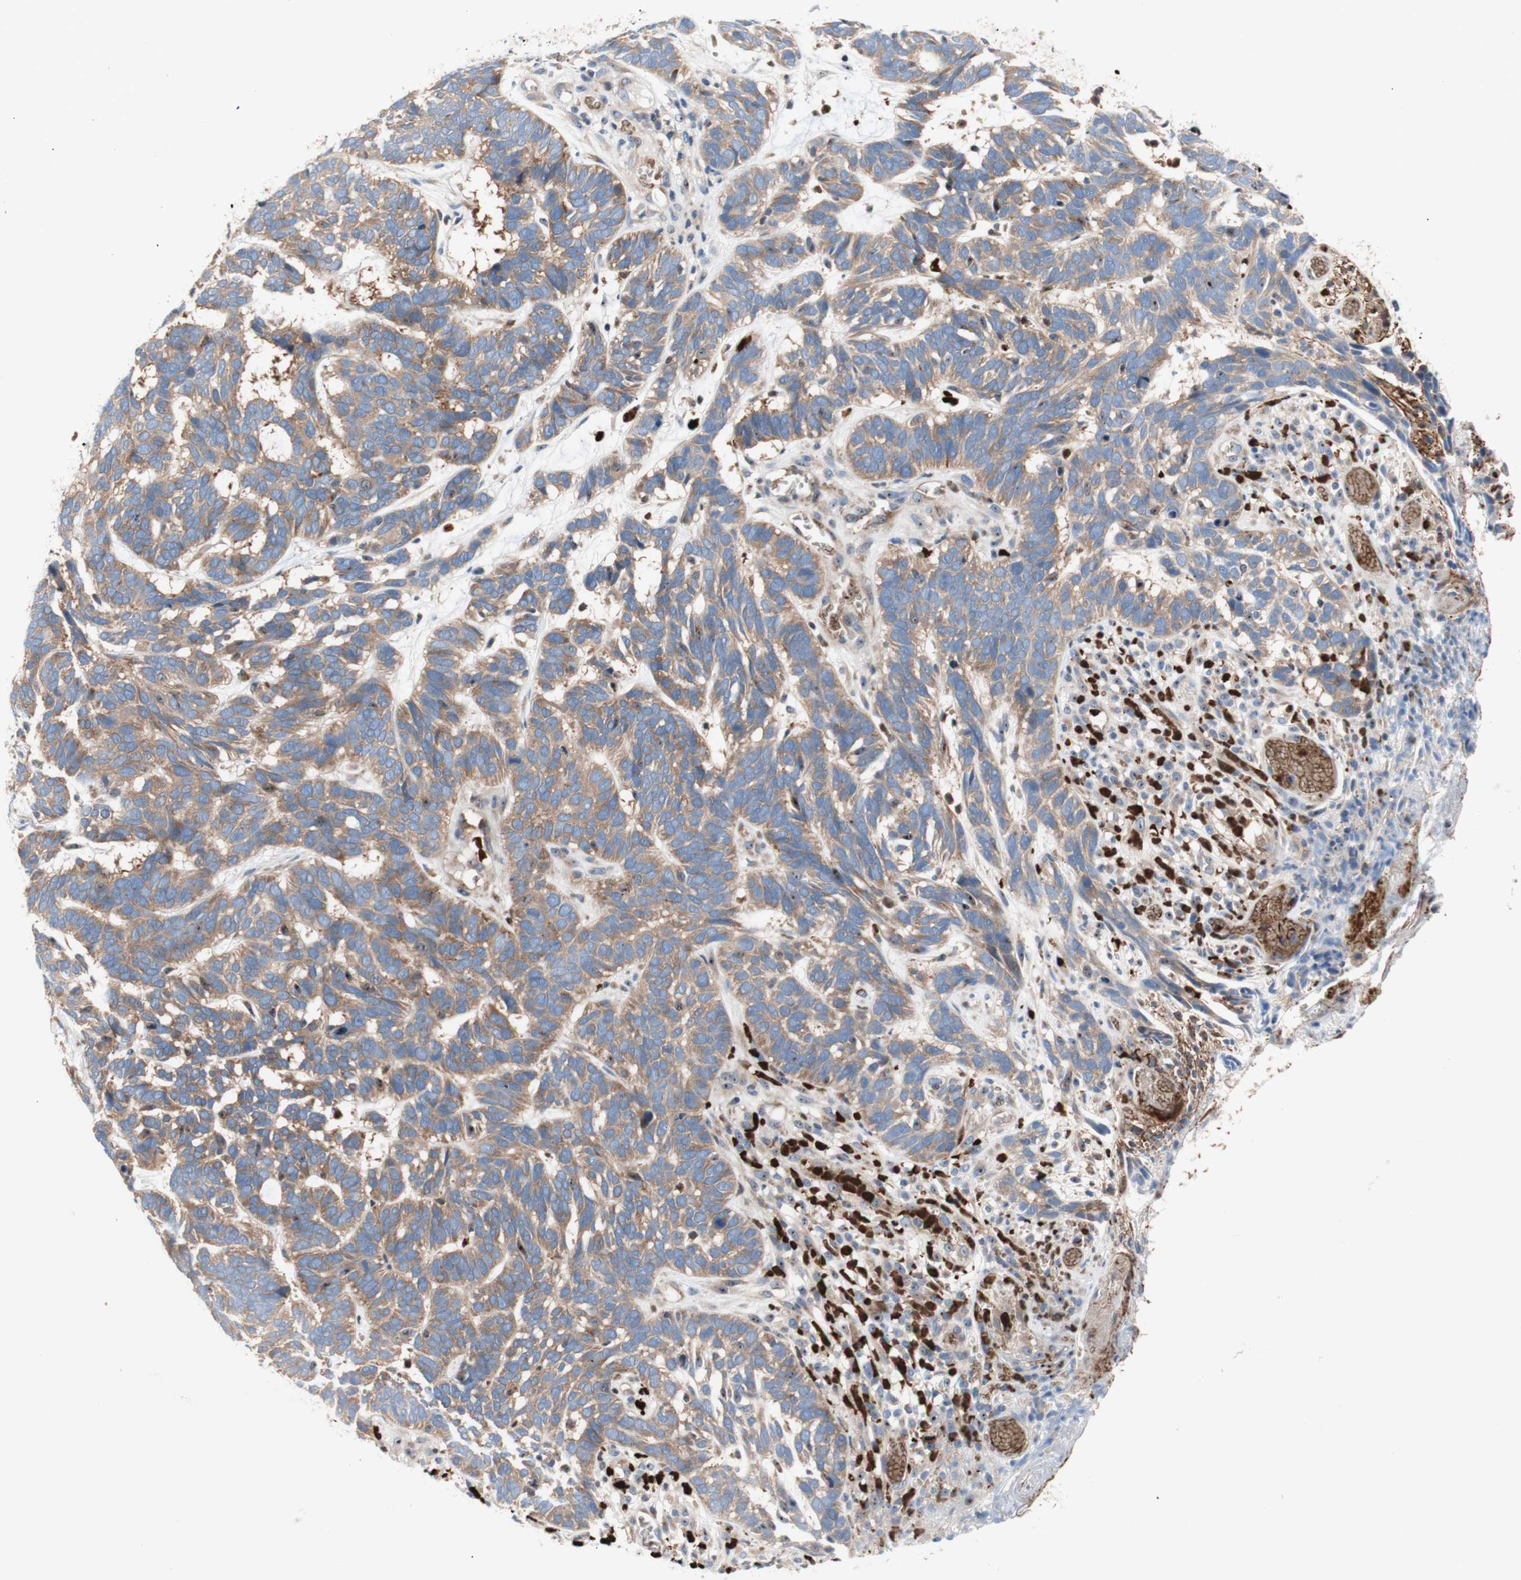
{"staining": {"intensity": "moderate", "quantity": ">75%", "location": "cytoplasmic/membranous"}, "tissue": "skin cancer", "cell_type": "Tumor cells", "image_type": "cancer", "snomed": [{"axis": "morphology", "description": "Basal cell carcinoma"}, {"axis": "topography", "description": "Skin"}], "caption": "This is a micrograph of immunohistochemistry staining of basal cell carcinoma (skin), which shows moderate positivity in the cytoplasmic/membranous of tumor cells.", "gene": "USP9X", "patient": {"sex": "male", "age": 87}}